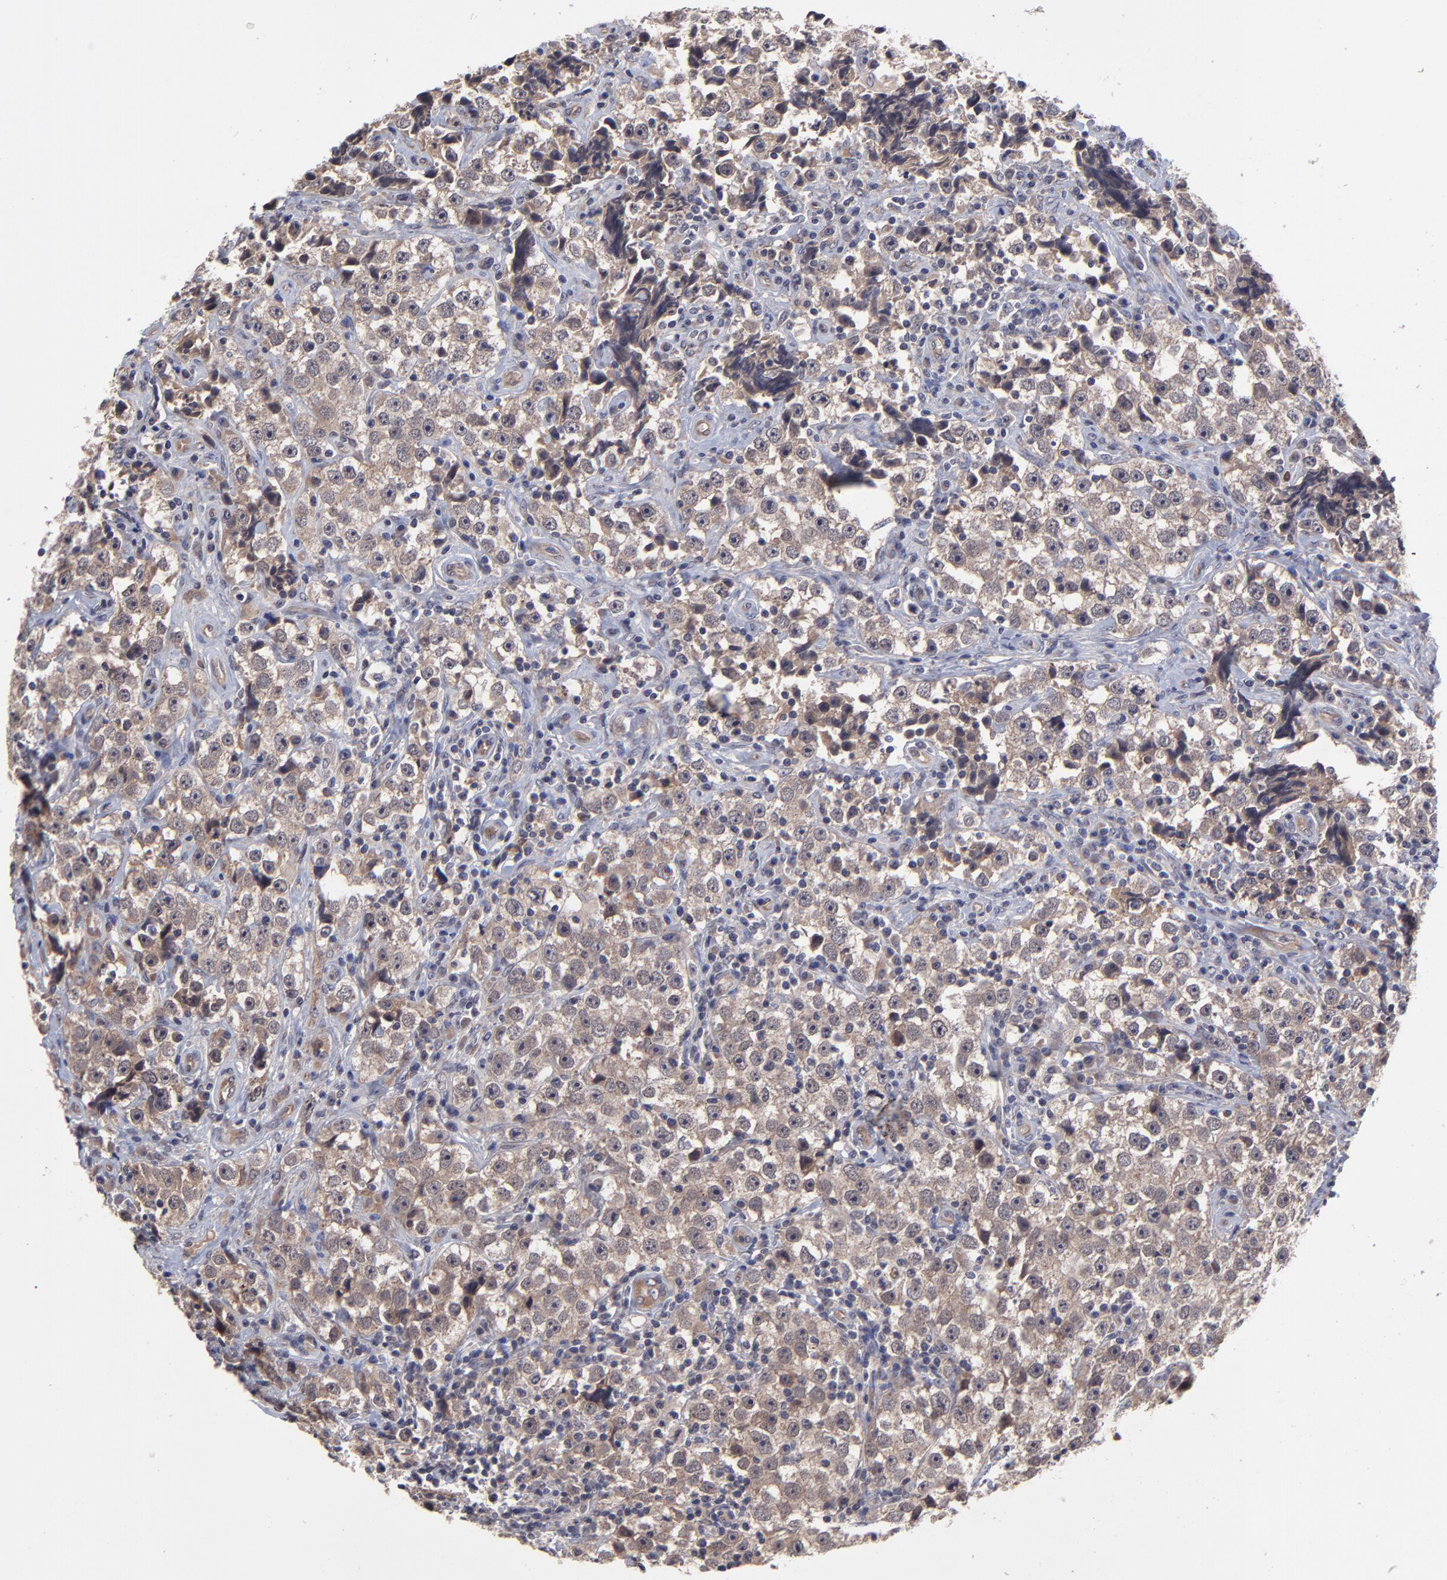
{"staining": {"intensity": "weak", "quantity": ">75%", "location": "cytoplasmic/membranous"}, "tissue": "testis cancer", "cell_type": "Tumor cells", "image_type": "cancer", "snomed": [{"axis": "morphology", "description": "Seminoma, NOS"}, {"axis": "topography", "description": "Testis"}], "caption": "Protein analysis of testis seminoma tissue displays weak cytoplasmic/membranous positivity in approximately >75% of tumor cells.", "gene": "ZNF780B", "patient": {"sex": "male", "age": 32}}